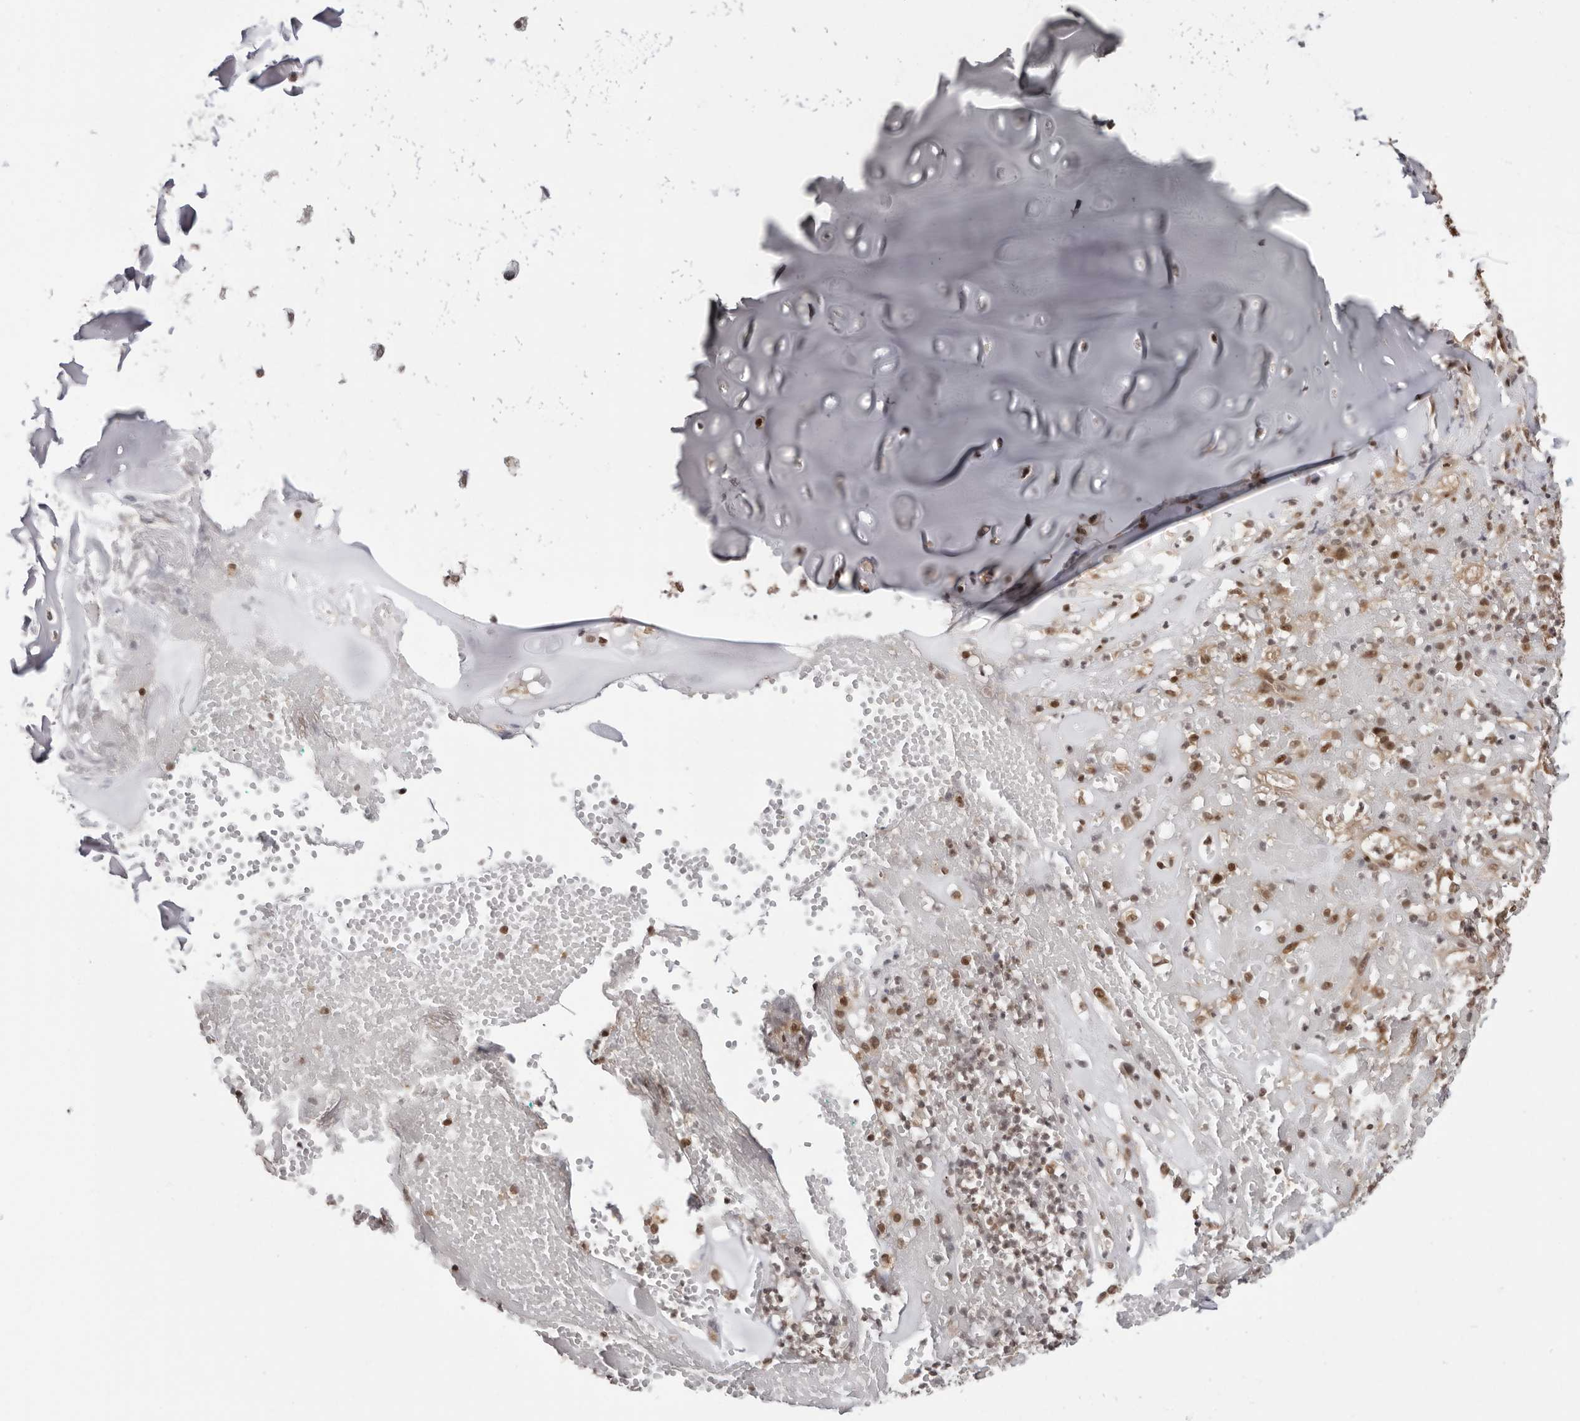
{"staining": {"intensity": "moderate", "quantity": ">75%", "location": "nuclear"}, "tissue": "adipose tissue", "cell_type": "Adipocytes", "image_type": "normal", "snomed": [{"axis": "morphology", "description": "Normal tissue, NOS"}, {"axis": "morphology", "description": "Basal cell carcinoma"}, {"axis": "topography", "description": "Cartilage tissue"}, {"axis": "topography", "description": "Nasopharynx"}, {"axis": "topography", "description": "Oral tissue"}], "caption": "IHC histopathology image of normal human adipose tissue stained for a protein (brown), which displays medium levels of moderate nuclear staining in approximately >75% of adipocytes.", "gene": "SDE2", "patient": {"sex": "female", "age": 77}}